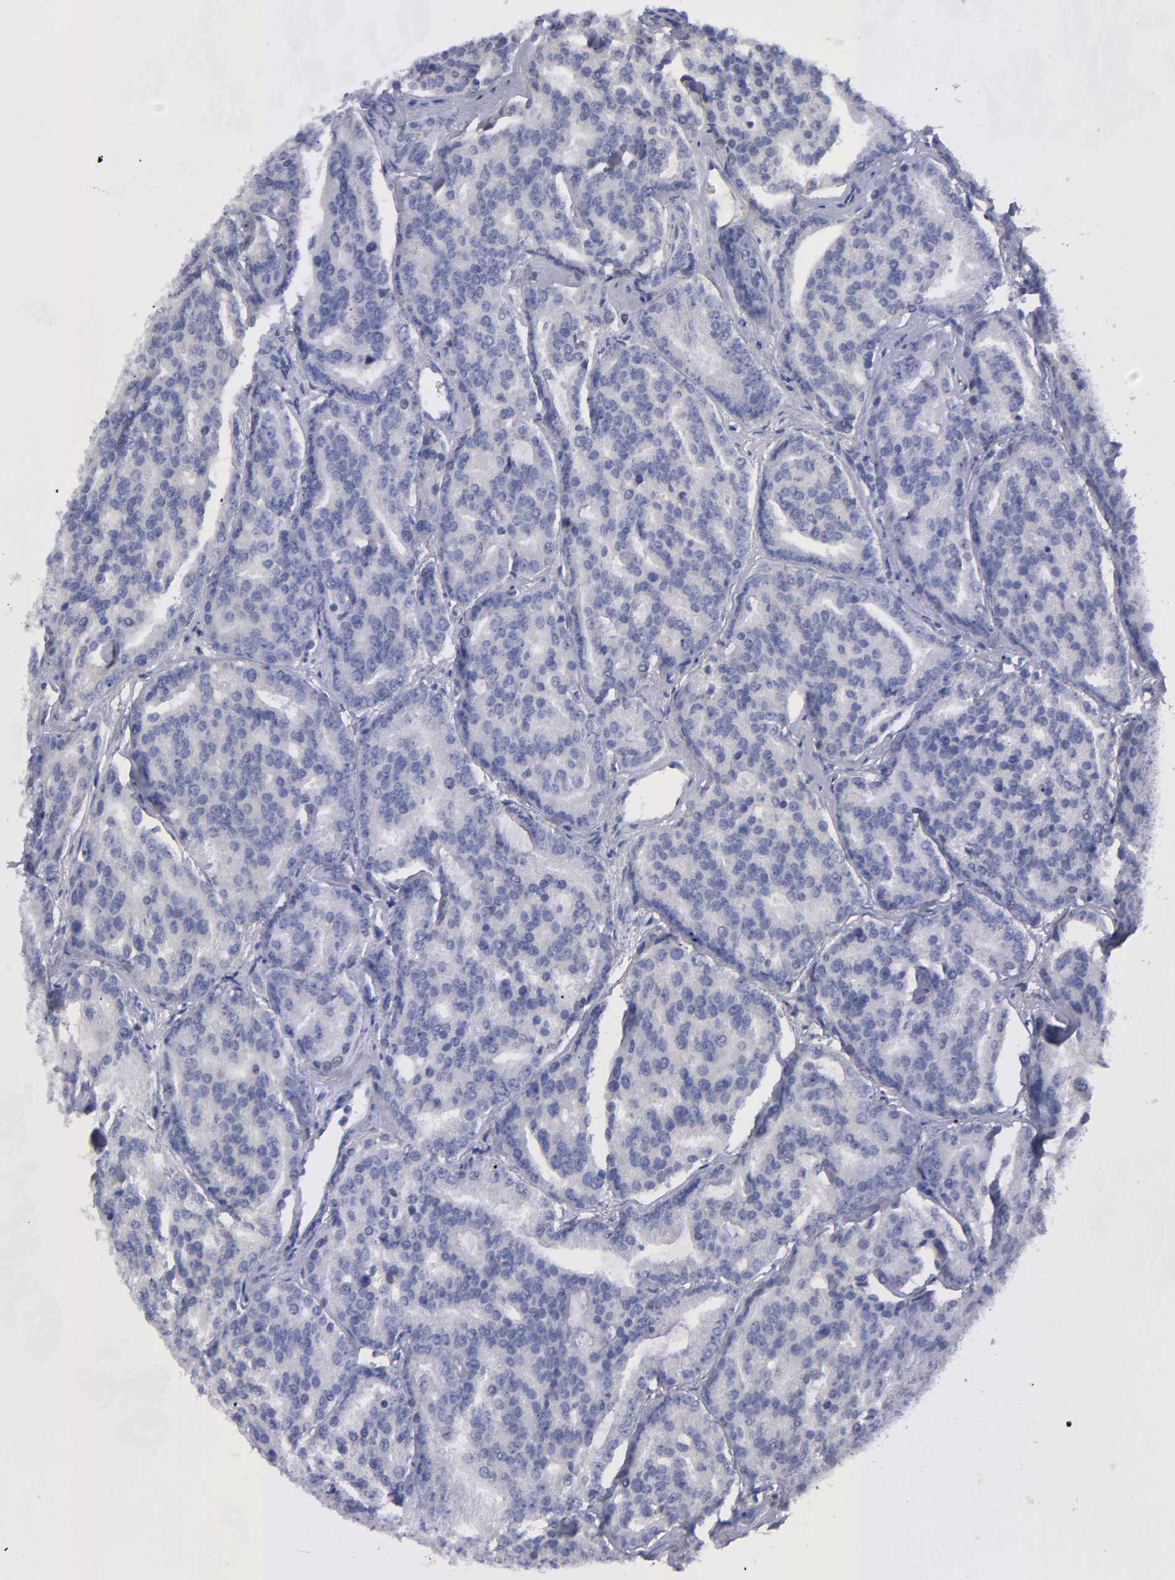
{"staining": {"intensity": "negative", "quantity": "none", "location": "none"}, "tissue": "prostate cancer", "cell_type": "Tumor cells", "image_type": "cancer", "snomed": [{"axis": "morphology", "description": "Adenocarcinoma, High grade"}, {"axis": "topography", "description": "Prostate"}], "caption": "Immunohistochemistry (IHC) photomicrograph of neoplastic tissue: human prostate cancer stained with DAB demonstrates no significant protein staining in tumor cells.", "gene": "MFGE8", "patient": {"sex": "male", "age": 64}}